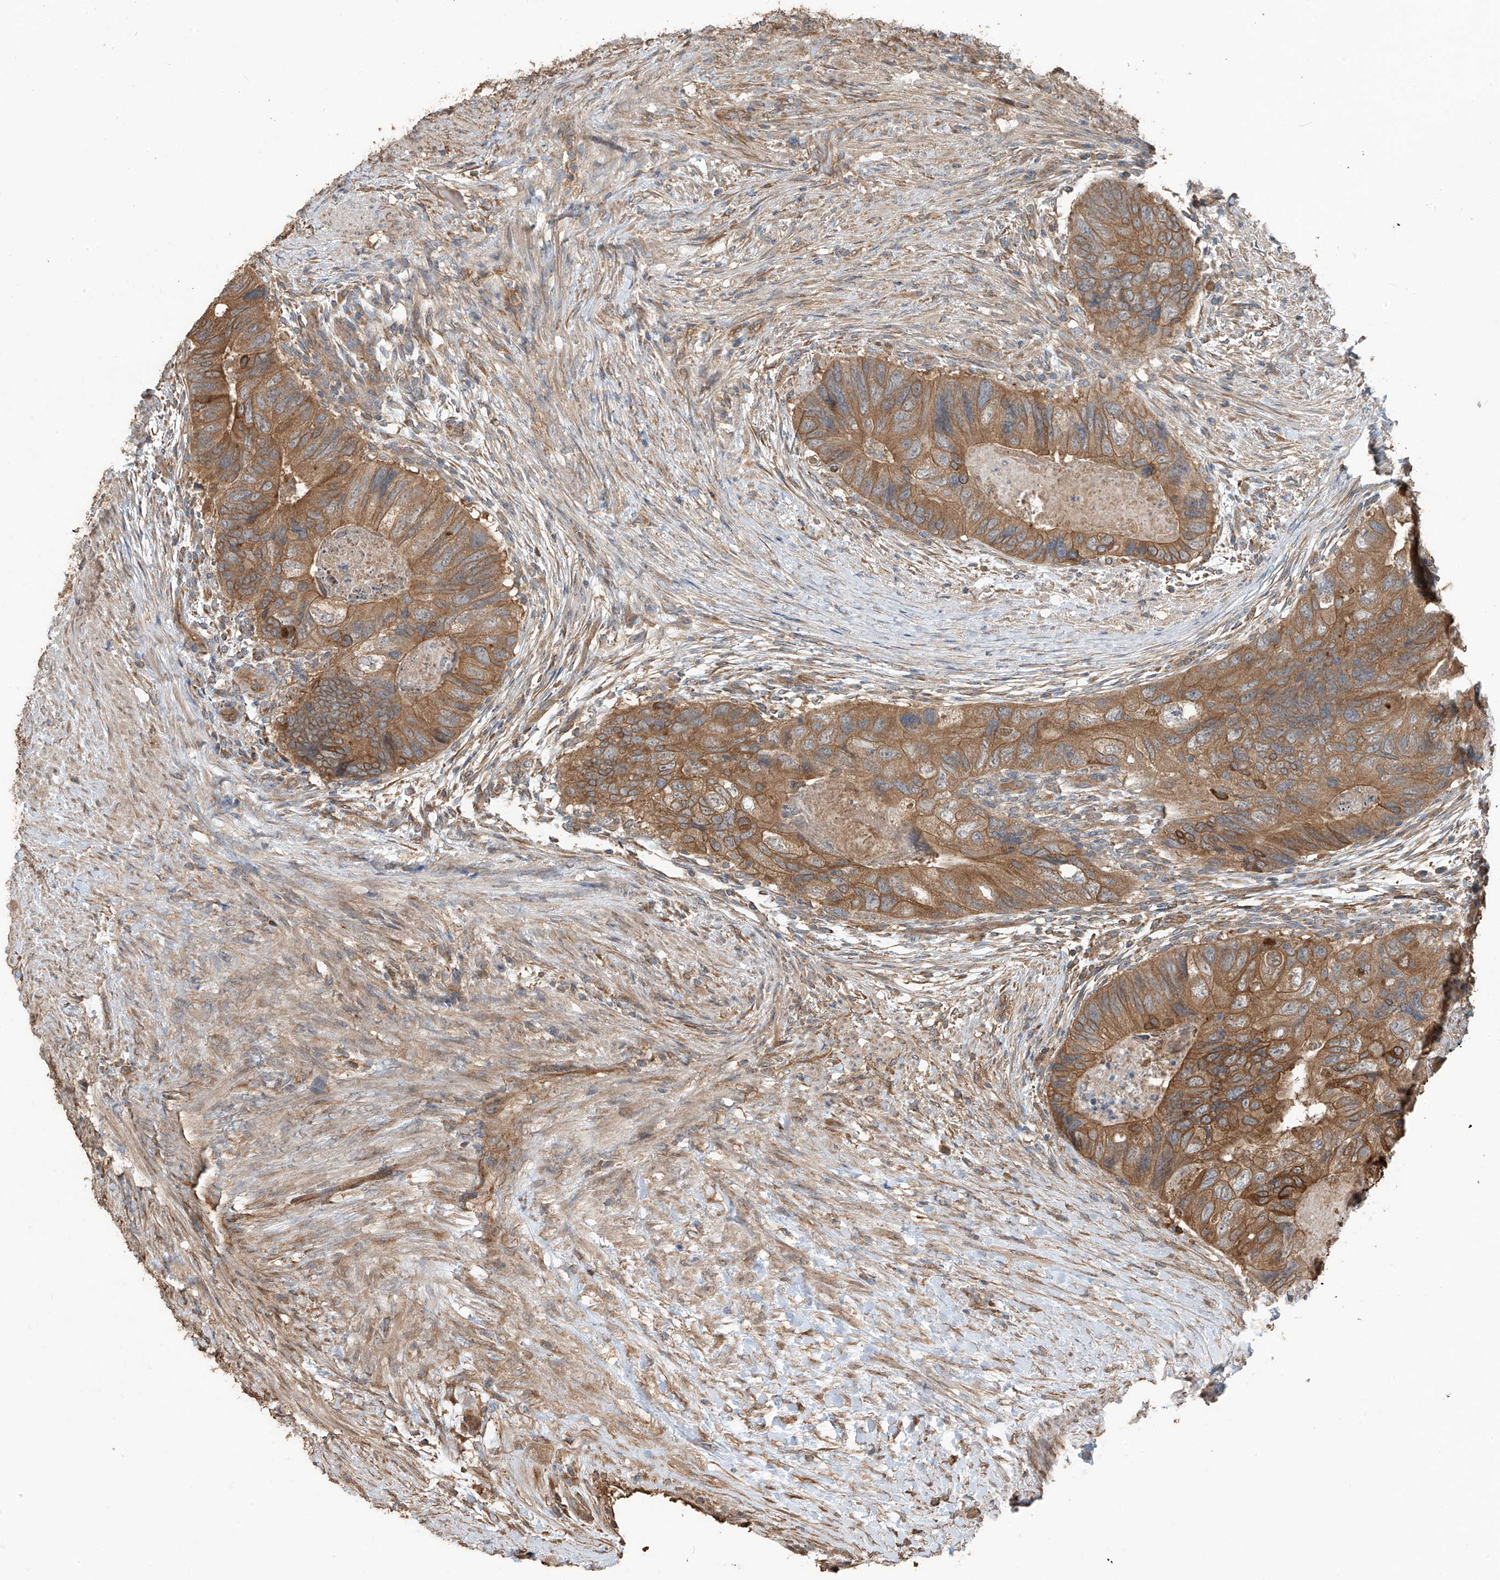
{"staining": {"intensity": "moderate", "quantity": ">75%", "location": "cytoplasmic/membranous"}, "tissue": "colorectal cancer", "cell_type": "Tumor cells", "image_type": "cancer", "snomed": [{"axis": "morphology", "description": "Adenocarcinoma, NOS"}, {"axis": "topography", "description": "Rectum"}], "caption": "The histopathology image reveals a brown stain indicating the presence of a protein in the cytoplasmic/membranous of tumor cells in colorectal adenocarcinoma. (Stains: DAB in brown, nuclei in blue, Microscopy: brightfield microscopy at high magnification).", "gene": "AGBL5", "patient": {"sex": "male", "age": 63}}